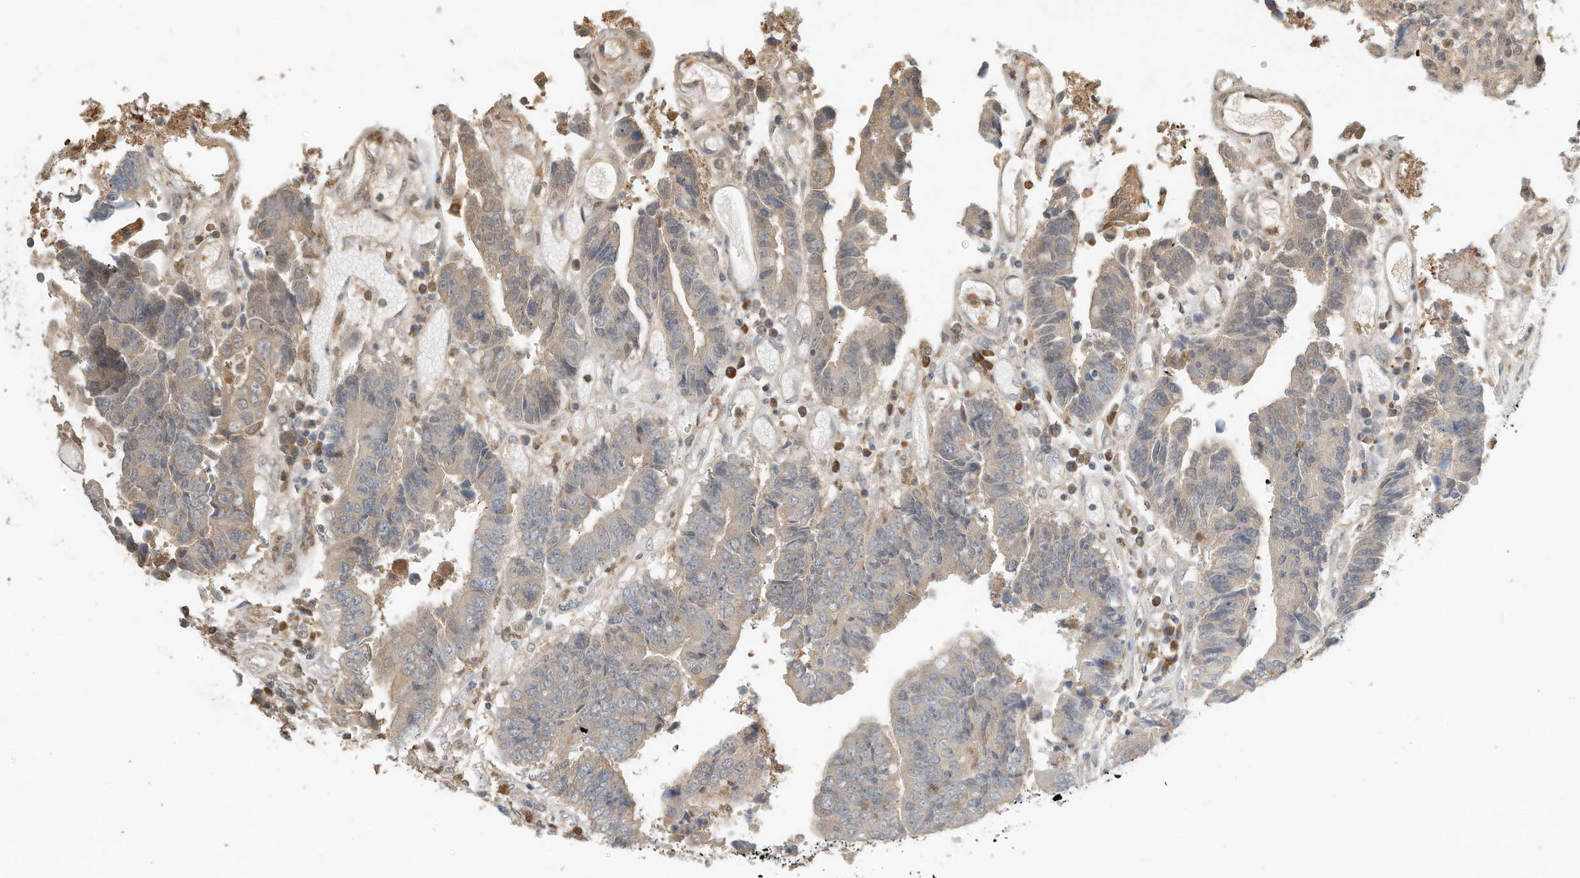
{"staining": {"intensity": "negative", "quantity": "none", "location": "none"}, "tissue": "colorectal cancer", "cell_type": "Tumor cells", "image_type": "cancer", "snomed": [{"axis": "morphology", "description": "Adenocarcinoma, NOS"}, {"axis": "topography", "description": "Rectum"}], "caption": "Immunohistochemistry (IHC) histopathology image of neoplastic tissue: human colorectal adenocarcinoma stained with DAB (3,3'-diaminobenzidine) displays no significant protein staining in tumor cells.", "gene": "OFD1", "patient": {"sex": "male", "age": 84}}